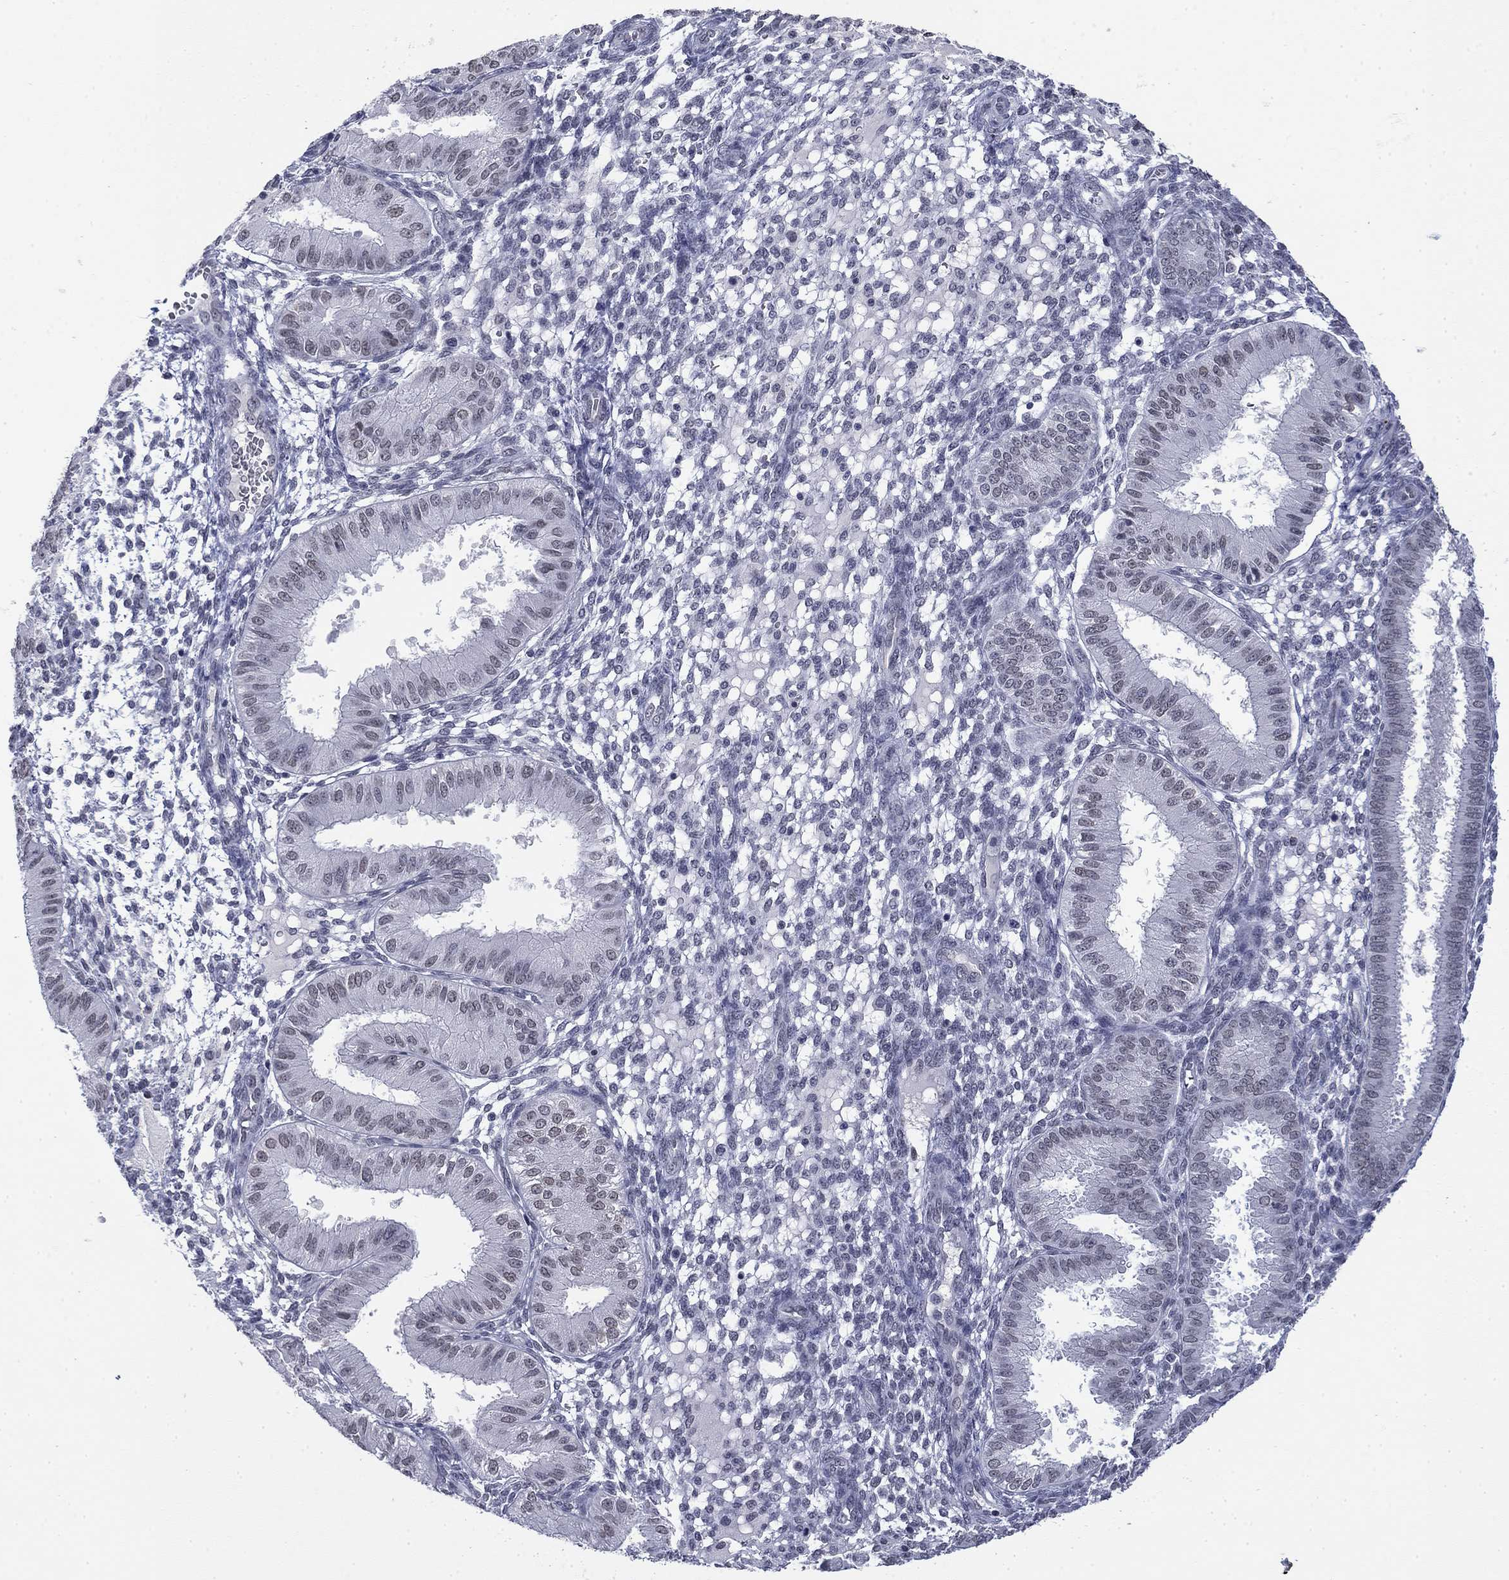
{"staining": {"intensity": "negative", "quantity": "none", "location": "none"}, "tissue": "endometrium", "cell_type": "Cells in endometrial stroma", "image_type": "normal", "snomed": [{"axis": "morphology", "description": "Normal tissue, NOS"}, {"axis": "topography", "description": "Endometrium"}], "caption": "IHC of benign human endometrium displays no expression in cells in endometrial stroma. (Immunohistochemistry (ihc), brightfield microscopy, high magnification).", "gene": "TOR1AIP1", "patient": {"sex": "female", "age": 43}}